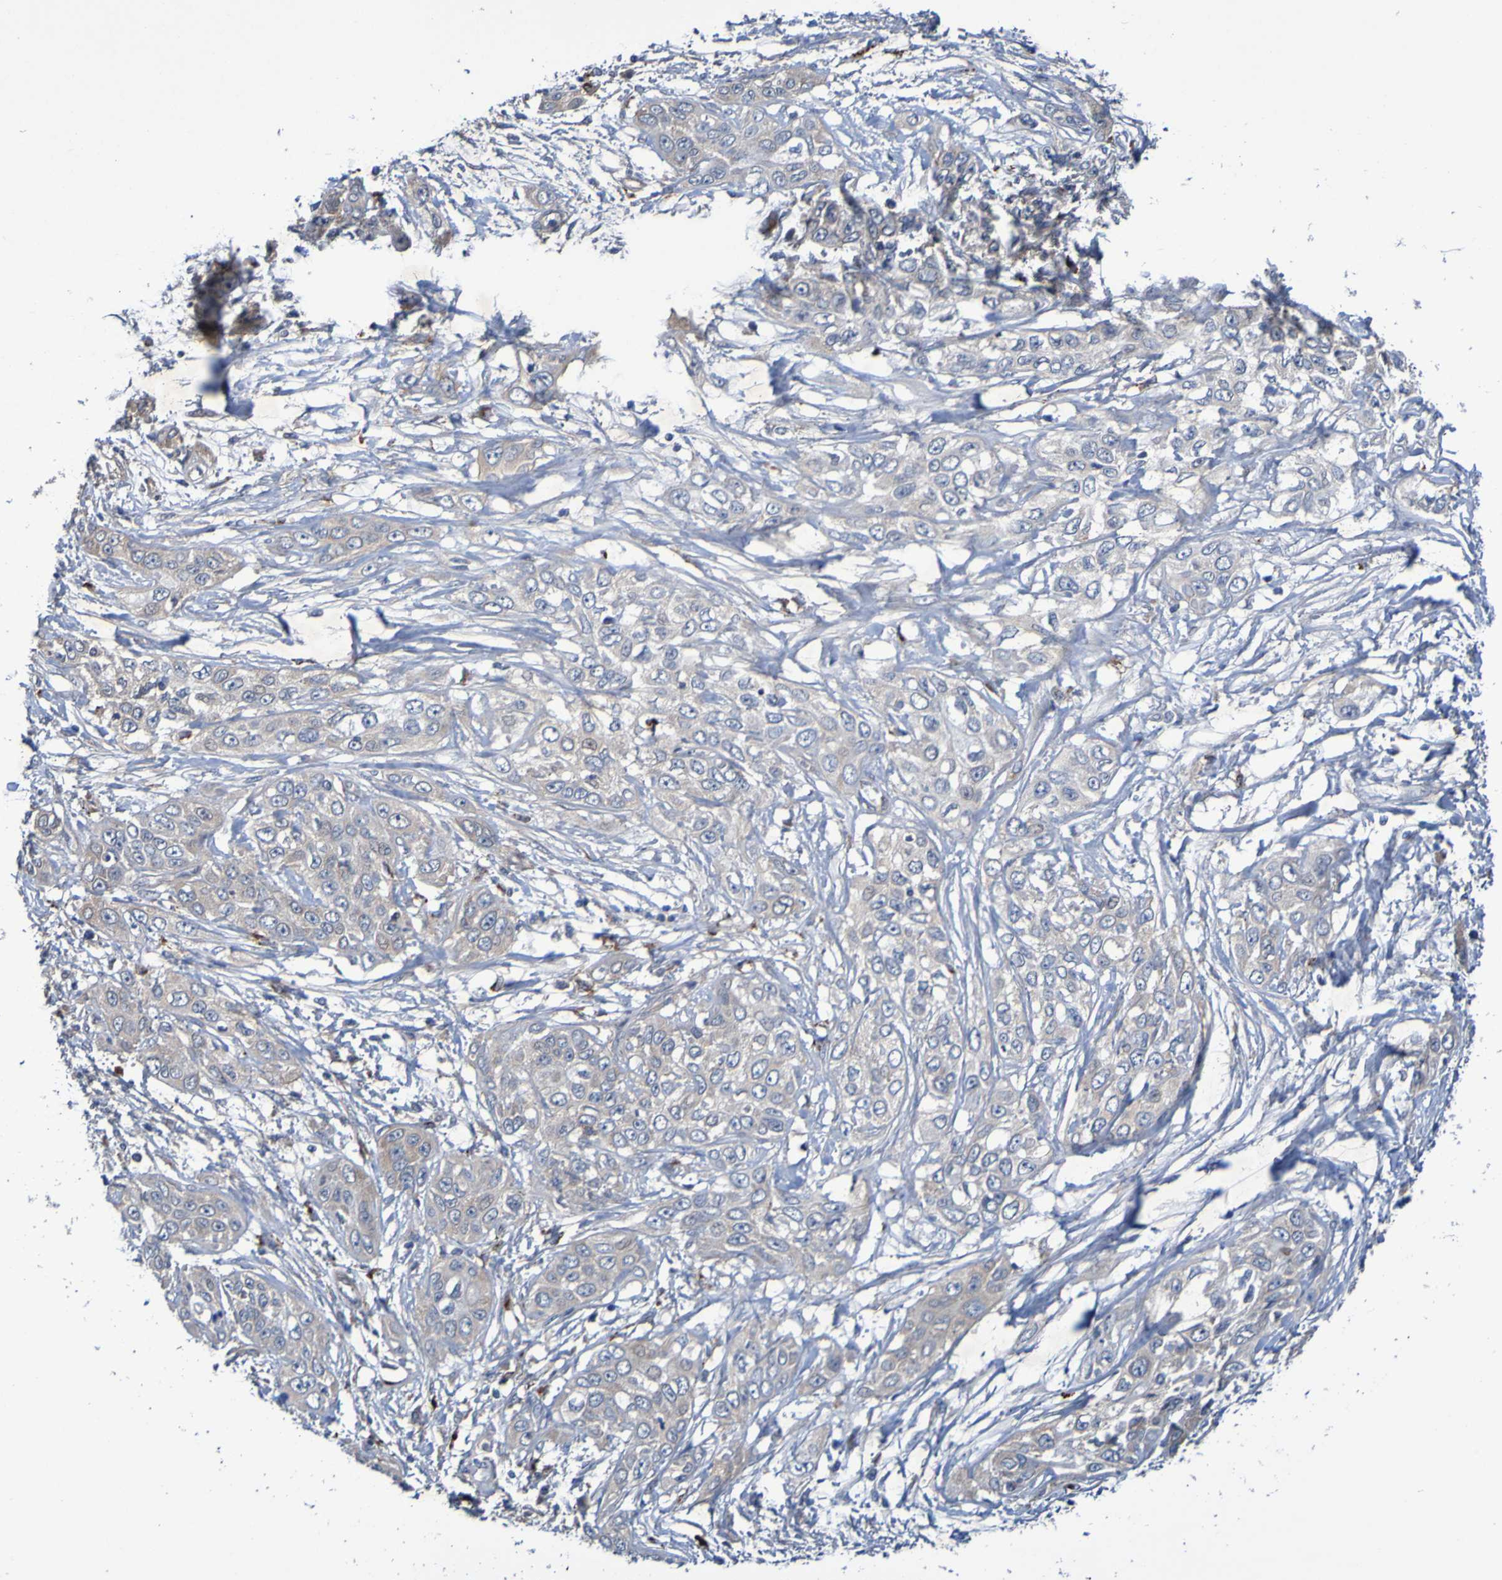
{"staining": {"intensity": "weak", "quantity": "<25%", "location": "cytoplasmic/membranous"}, "tissue": "pancreatic cancer", "cell_type": "Tumor cells", "image_type": "cancer", "snomed": [{"axis": "morphology", "description": "Adenocarcinoma, NOS"}, {"axis": "topography", "description": "Pancreas"}], "caption": "DAB immunohistochemical staining of adenocarcinoma (pancreatic) shows no significant expression in tumor cells. Nuclei are stained in blue.", "gene": "SDK1", "patient": {"sex": "female", "age": 70}}